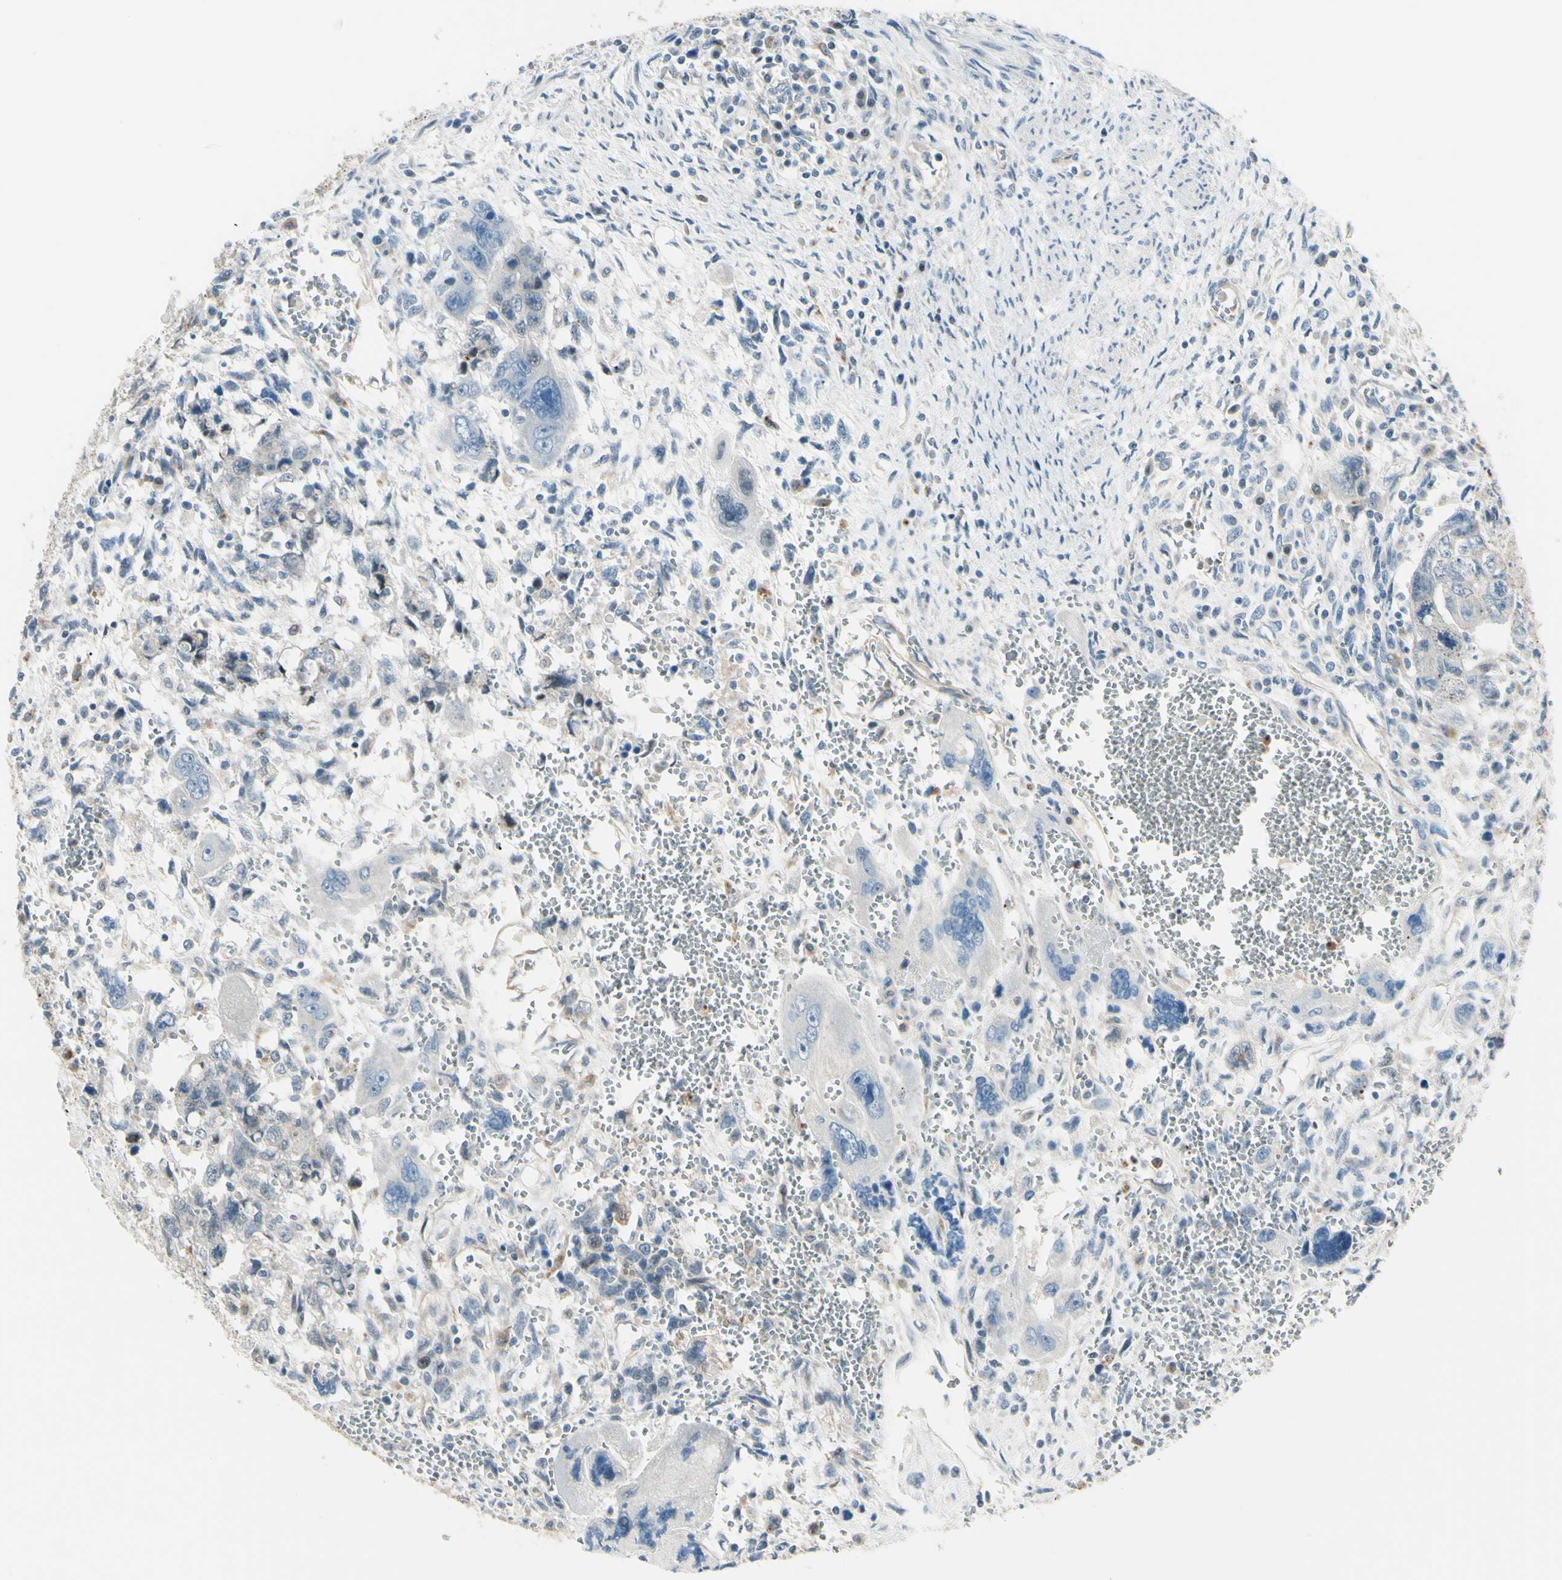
{"staining": {"intensity": "weak", "quantity": "<25%", "location": "cytoplasmic/membranous"}, "tissue": "testis cancer", "cell_type": "Tumor cells", "image_type": "cancer", "snomed": [{"axis": "morphology", "description": "Carcinoma, Embryonal, NOS"}, {"axis": "topography", "description": "Testis"}], "caption": "This is an immunohistochemistry photomicrograph of human testis cancer. There is no expression in tumor cells.", "gene": "LMTK2", "patient": {"sex": "male", "age": 28}}